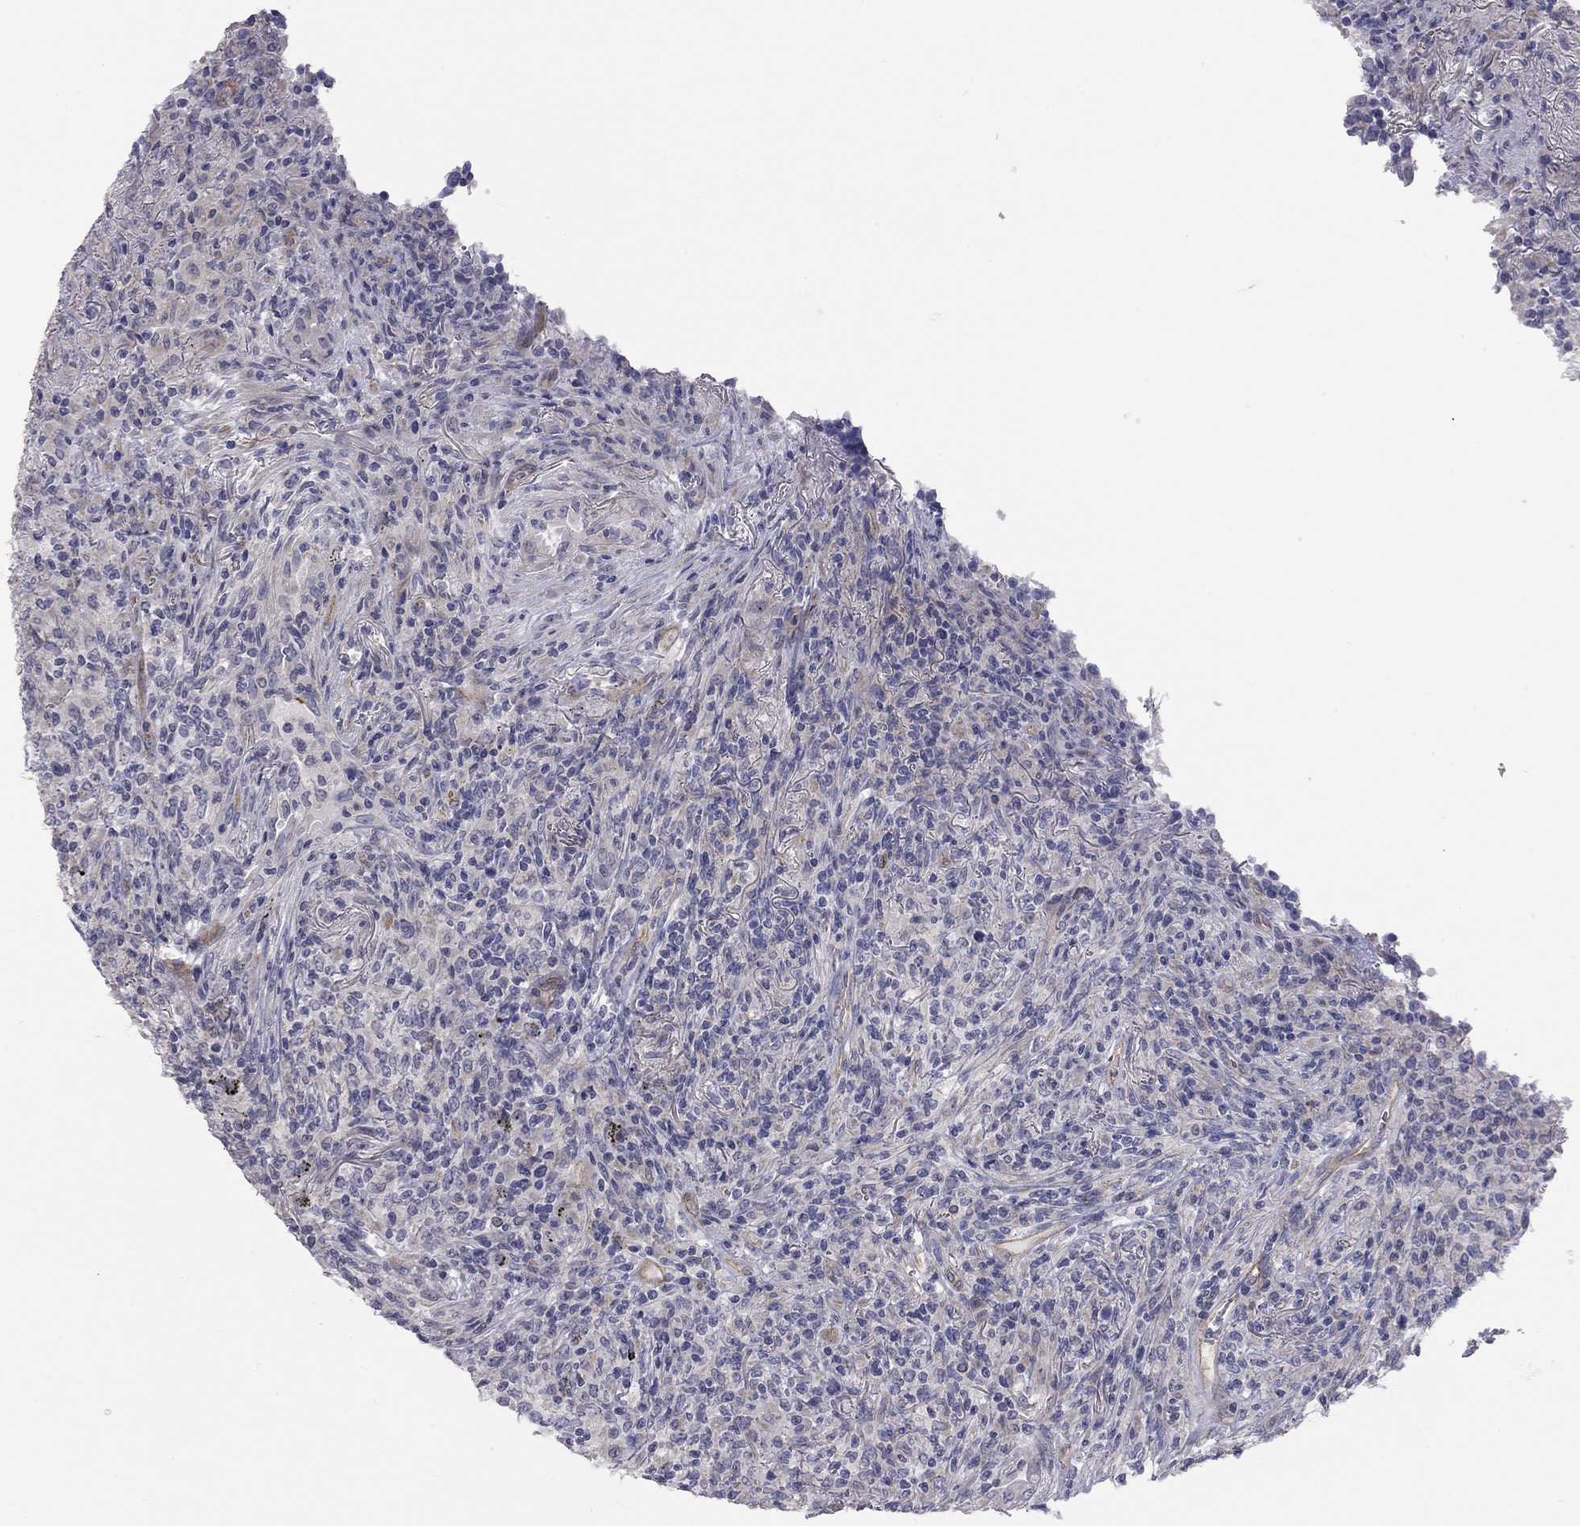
{"staining": {"intensity": "negative", "quantity": "none", "location": "none"}, "tissue": "lymphoma", "cell_type": "Tumor cells", "image_type": "cancer", "snomed": [{"axis": "morphology", "description": "Malignant lymphoma, non-Hodgkin's type, High grade"}, {"axis": "topography", "description": "Lung"}], "caption": "There is no significant staining in tumor cells of high-grade malignant lymphoma, non-Hodgkin's type.", "gene": "GPRC5B", "patient": {"sex": "male", "age": 79}}